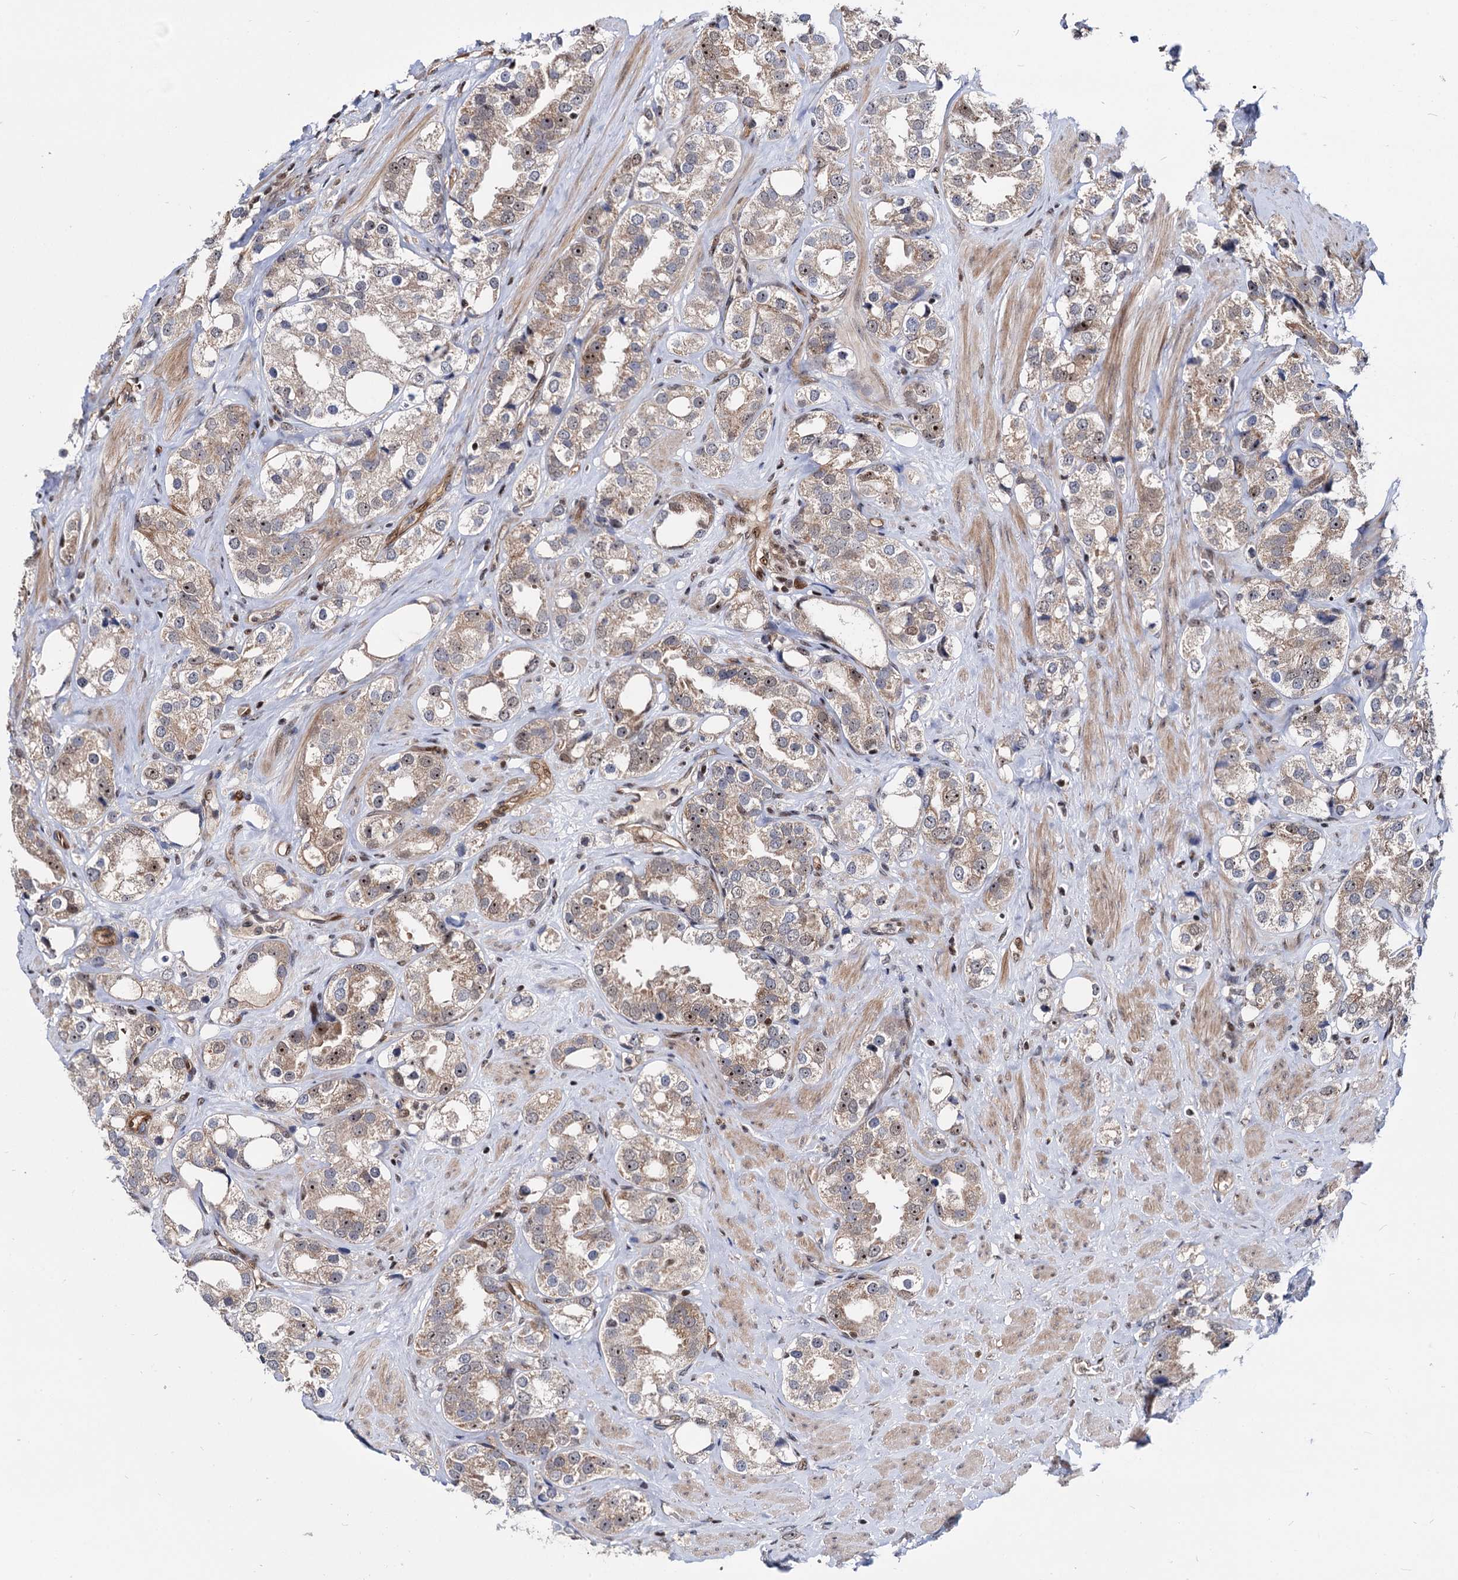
{"staining": {"intensity": "weak", "quantity": ">75%", "location": "cytoplasmic/membranous,nuclear"}, "tissue": "prostate cancer", "cell_type": "Tumor cells", "image_type": "cancer", "snomed": [{"axis": "morphology", "description": "Adenocarcinoma, NOS"}, {"axis": "topography", "description": "Prostate"}], "caption": "A brown stain labels weak cytoplasmic/membranous and nuclear expression of a protein in prostate cancer tumor cells.", "gene": "UBLCP1", "patient": {"sex": "male", "age": 79}}